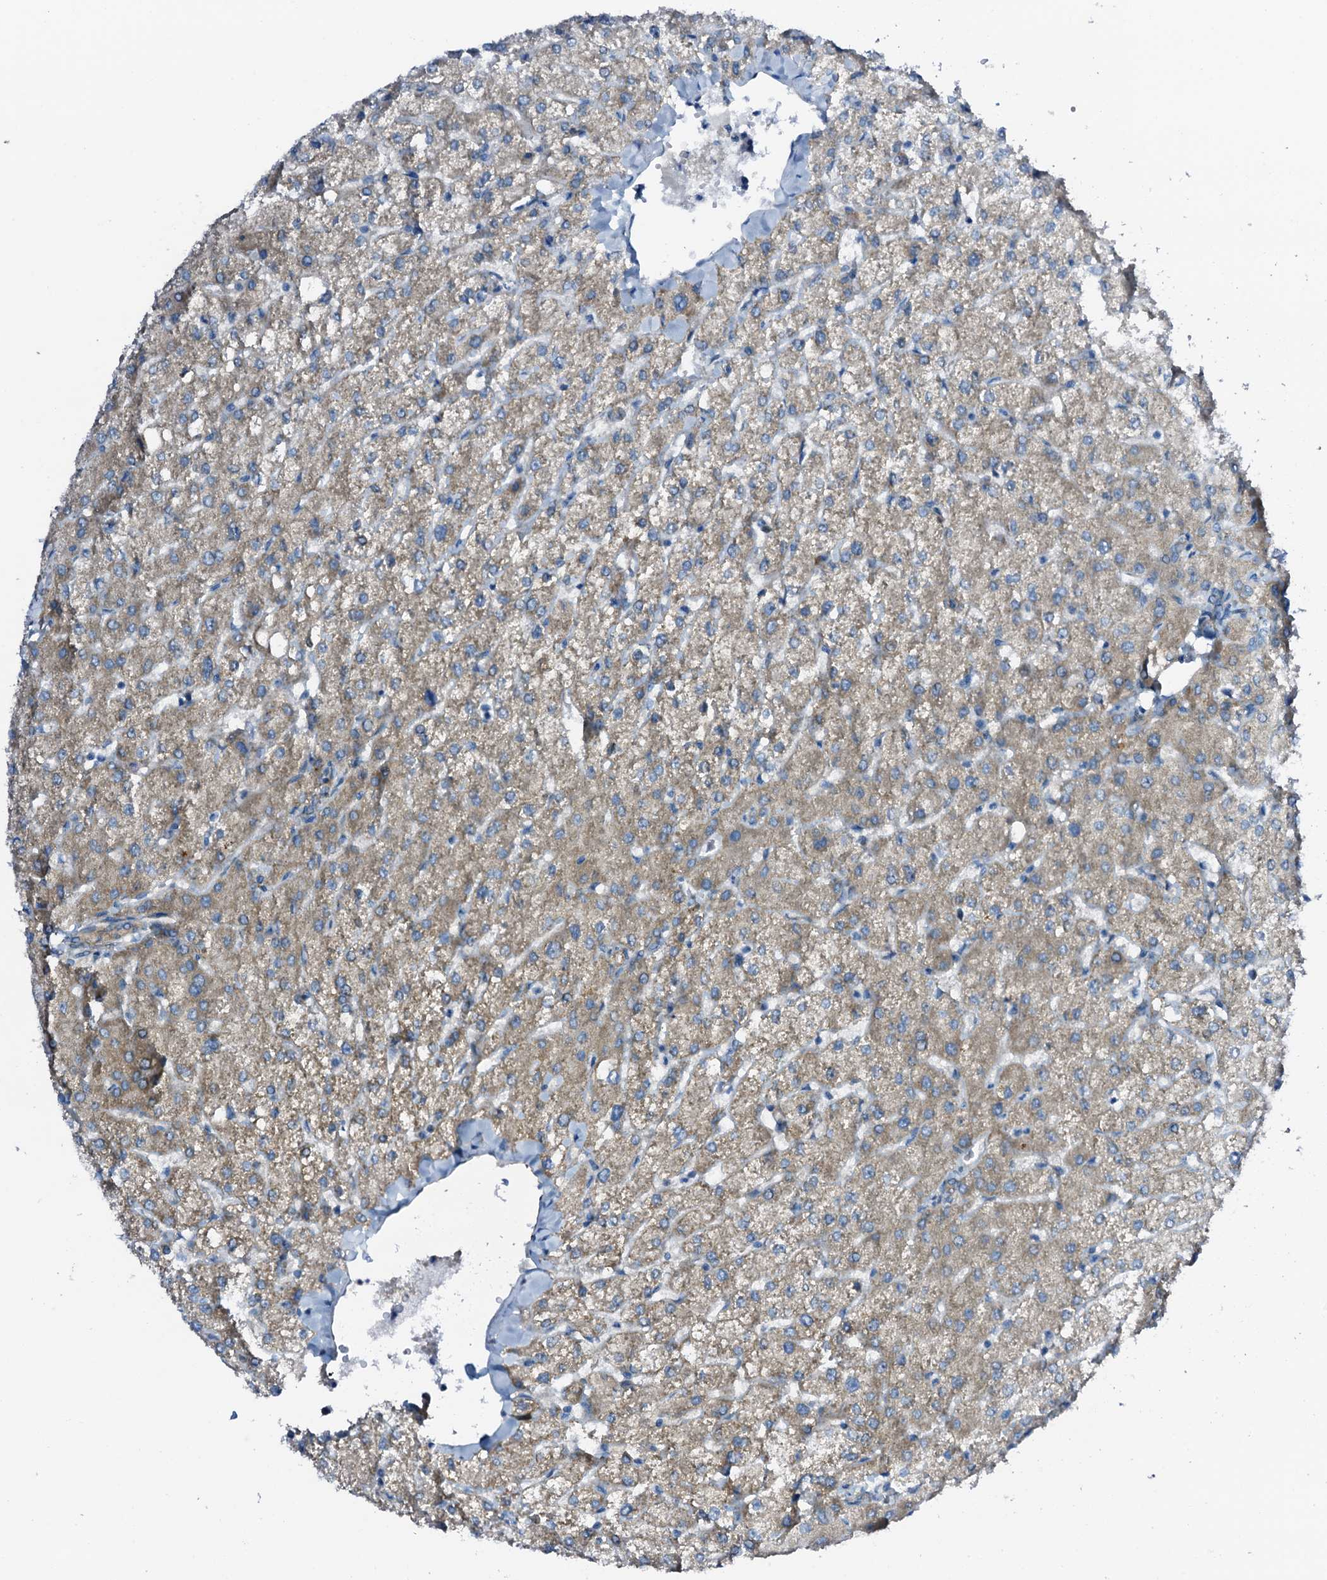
{"staining": {"intensity": "weak", "quantity": "<25%", "location": "cytoplasmic/membranous"}, "tissue": "liver", "cell_type": "Cholangiocytes", "image_type": "normal", "snomed": [{"axis": "morphology", "description": "Normal tissue, NOS"}, {"axis": "topography", "description": "Liver"}], "caption": "Image shows no protein positivity in cholangiocytes of normal liver.", "gene": "STARD13", "patient": {"sex": "female", "age": 54}}